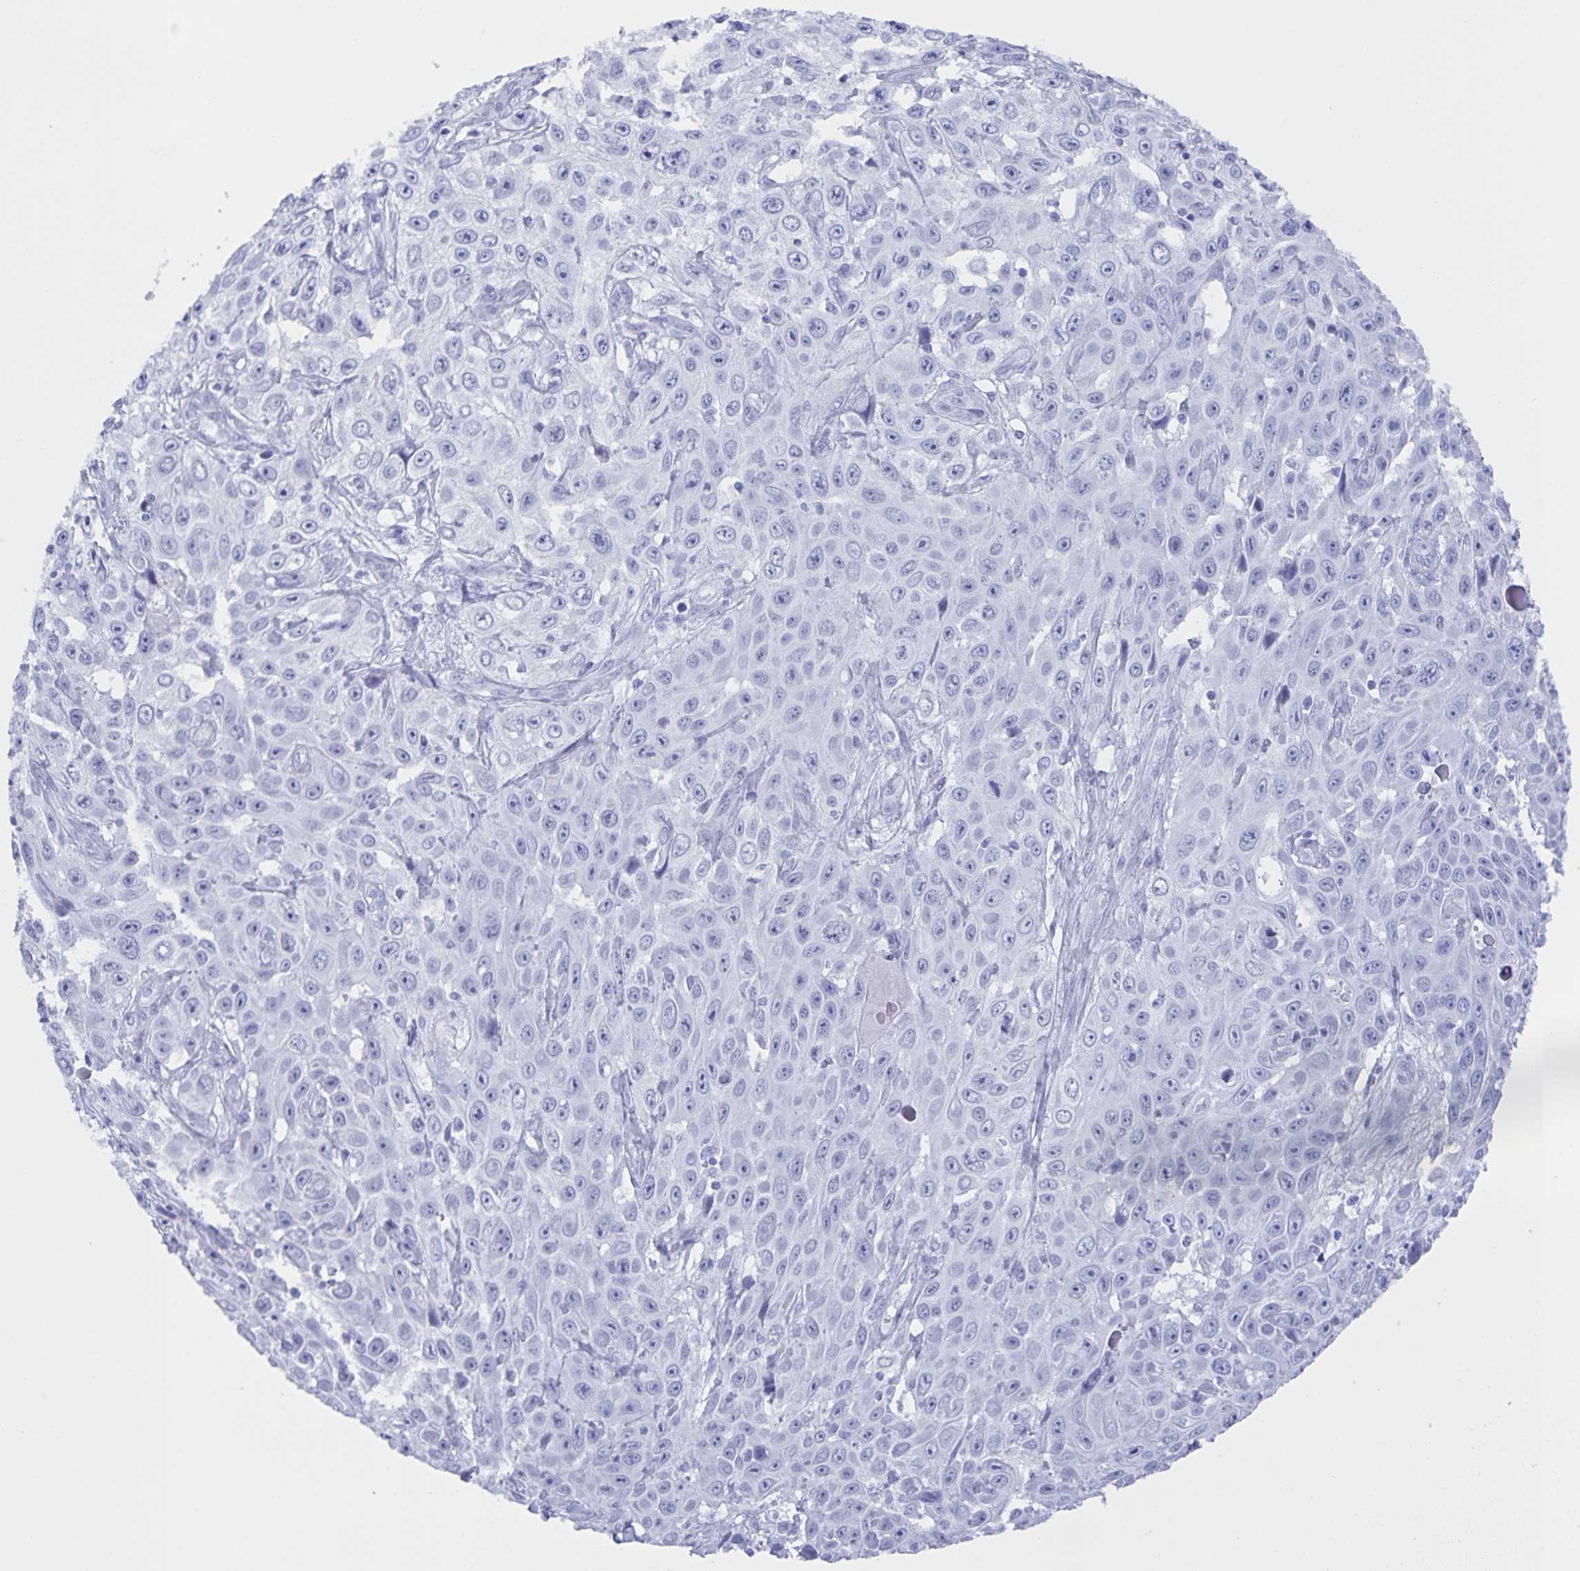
{"staining": {"intensity": "negative", "quantity": "none", "location": "none"}, "tissue": "skin cancer", "cell_type": "Tumor cells", "image_type": "cancer", "snomed": [{"axis": "morphology", "description": "Squamous cell carcinoma, NOS"}, {"axis": "topography", "description": "Skin"}], "caption": "Protein analysis of skin cancer (squamous cell carcinoma) demonstrates no significant expression in tumor cells.", "gene": "AQP4", "patient": {"sex": "male", "age": 82}}